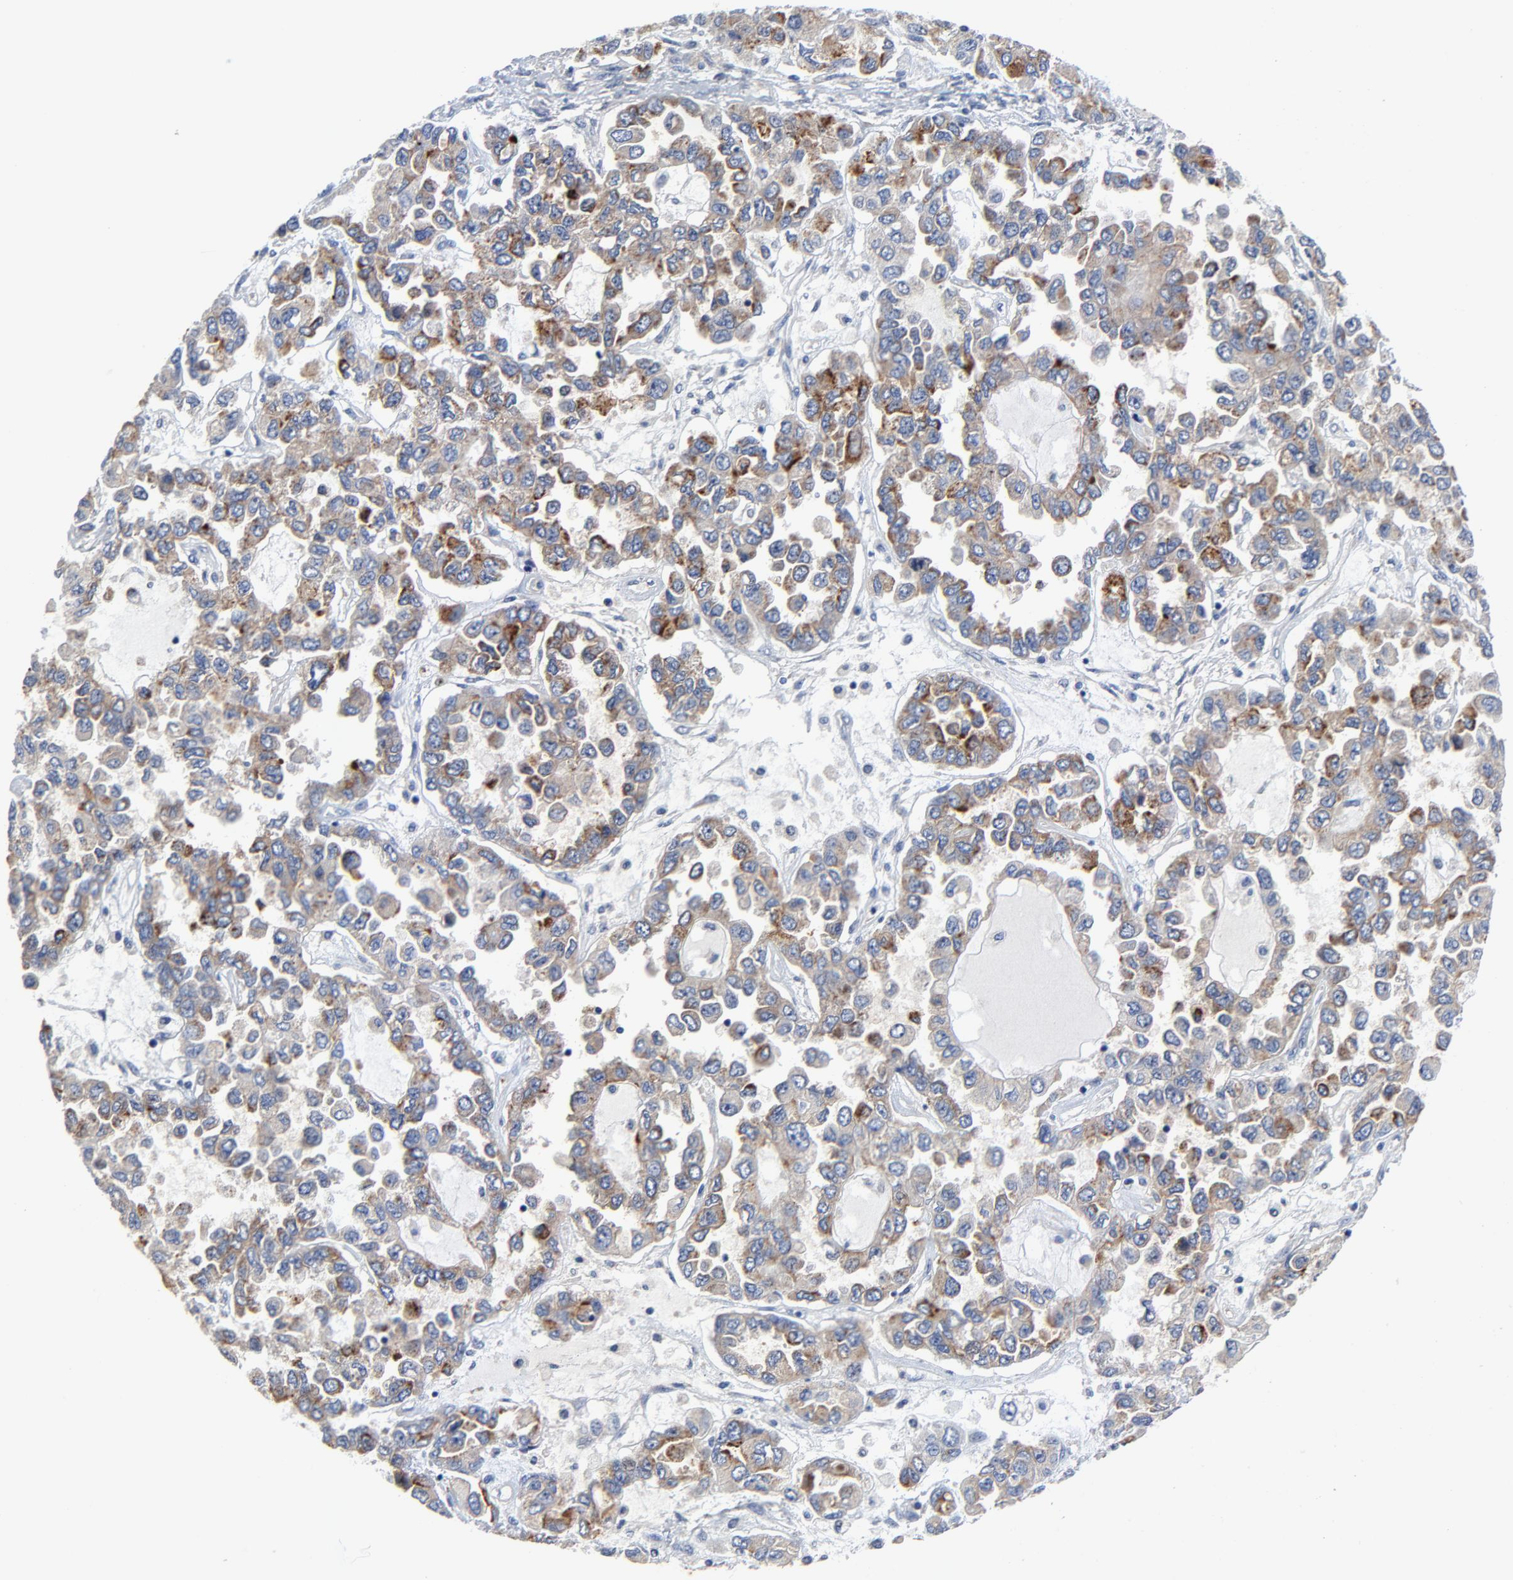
{"staining": {"intensity": "moderate", "quantity": "25%-75%", "location": "cytoplasmic/membranous"}, "tissue": "ovarian cancer", "cell_type": "Tumor cells", "image_type": "cancer", "snomed": [{"axis": "morphology", "description": "Cystadenocarcinoma, serous, NOS"}, {"axis": "topography", "description": "Ovary"}], "caption": "An IHC image of tumor tissue is shown. Protein staining in brown shows moderate cytoplasmic/membranous positivity in ovarian cancer (serous cystadenocarcinoma) within tumor cells.", "gene": "VAV2", "patient": {"sex": "female", "age": 84}}